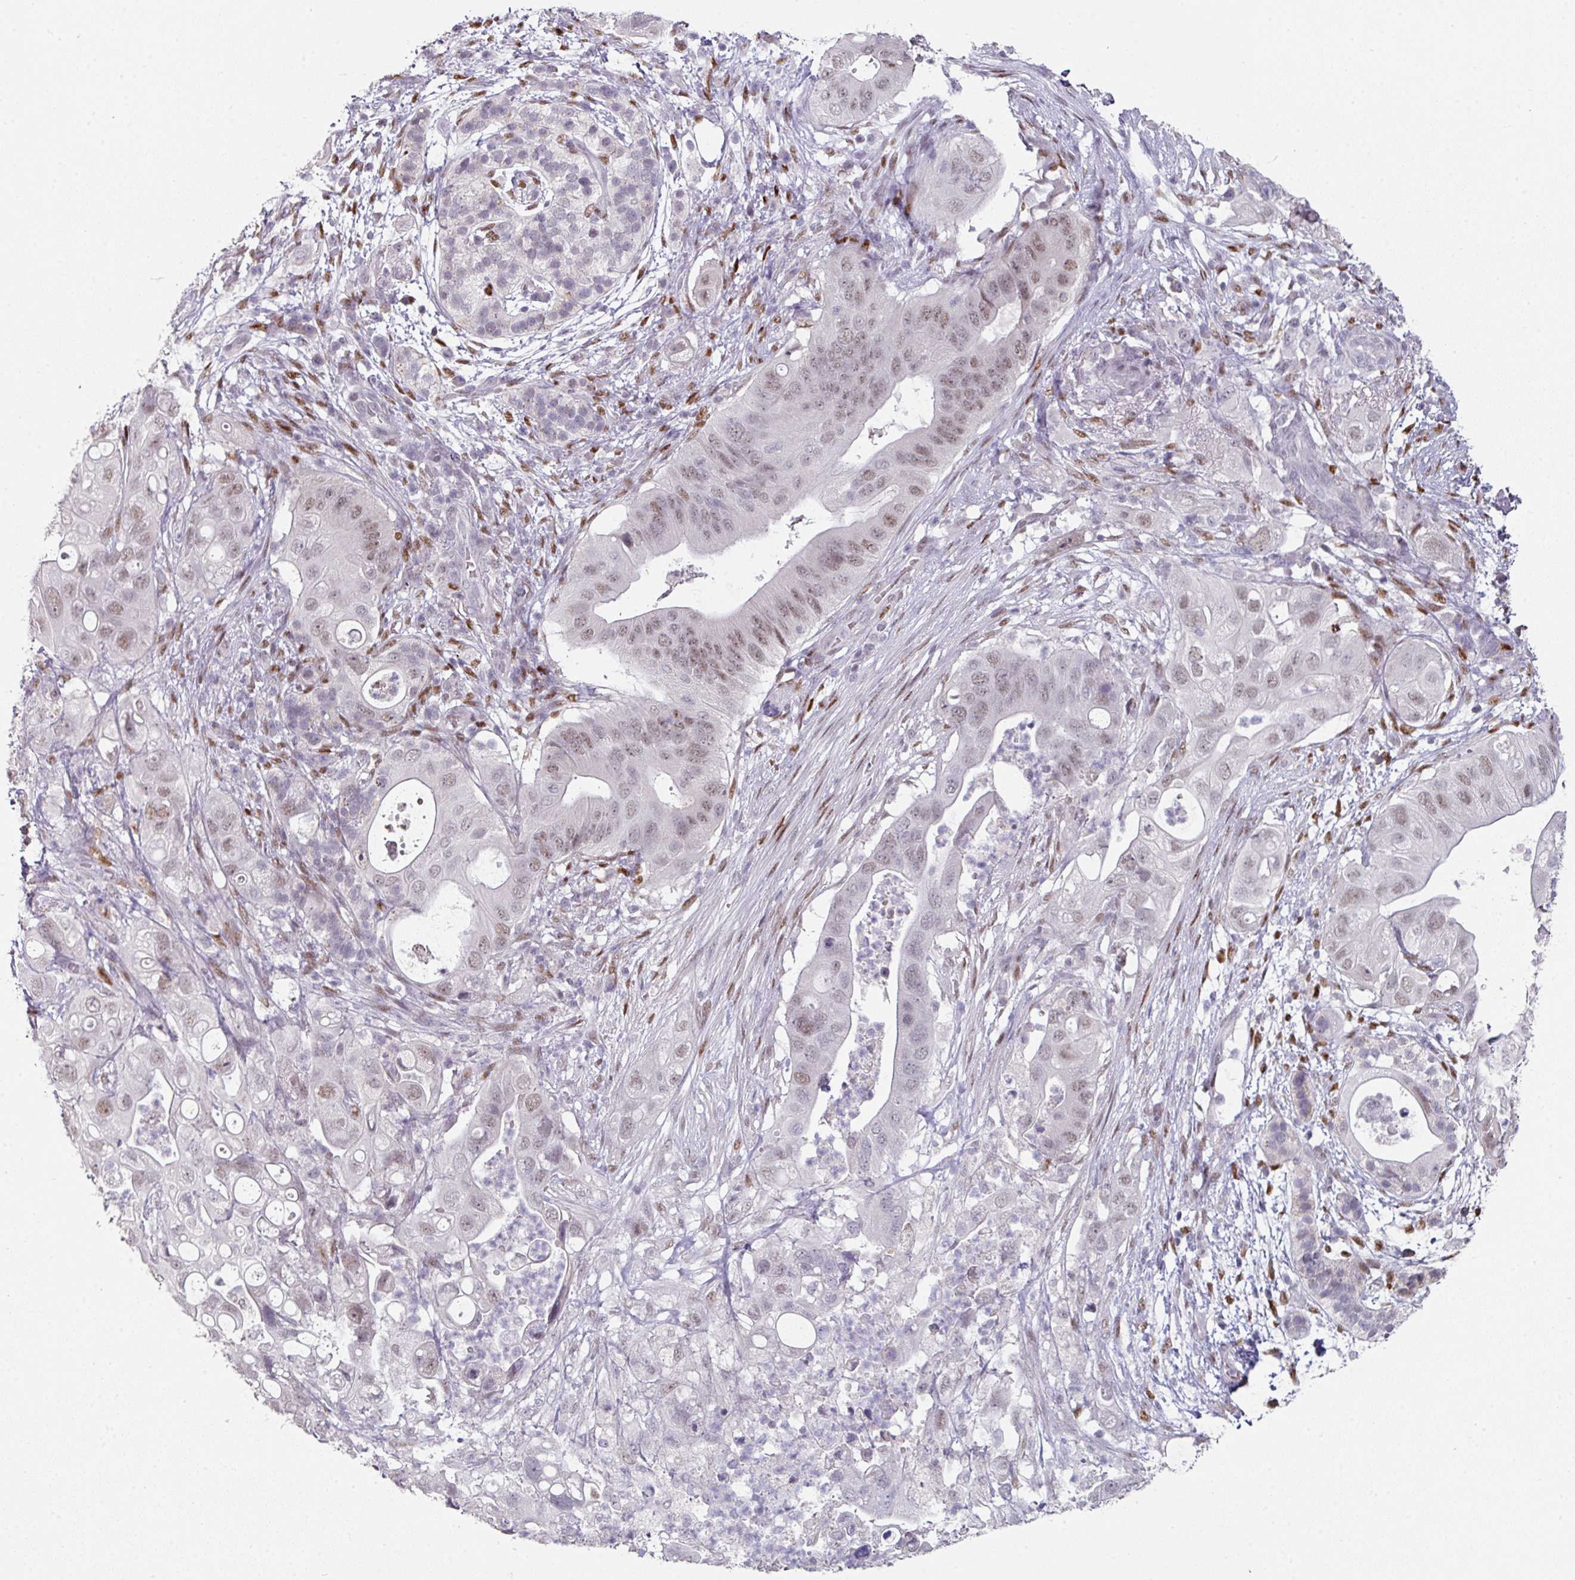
{"staining": {"intensity": "weak", "quantity": ">75%", "location": "nuclear"}, "tissue": "pancreatic cancer", "cell_type": "Tumor cells", "image_type": "cancer", "snomed": [{"axis": "morphology", "description": "Adenocarcinoma, NOS"}, {"axis": "topography", "description": "Pancreas"}], "caption": "Immunohistochemical staining of human adenocarcinoma (pancreatic) demonstrates weak nuclear protein expression in approximately >75% of tumor cells. (DAB IHC with brightfield microscopy, high magnification).", "gene": "ELK1", "patient": {"sex": "female", "age": 72}}